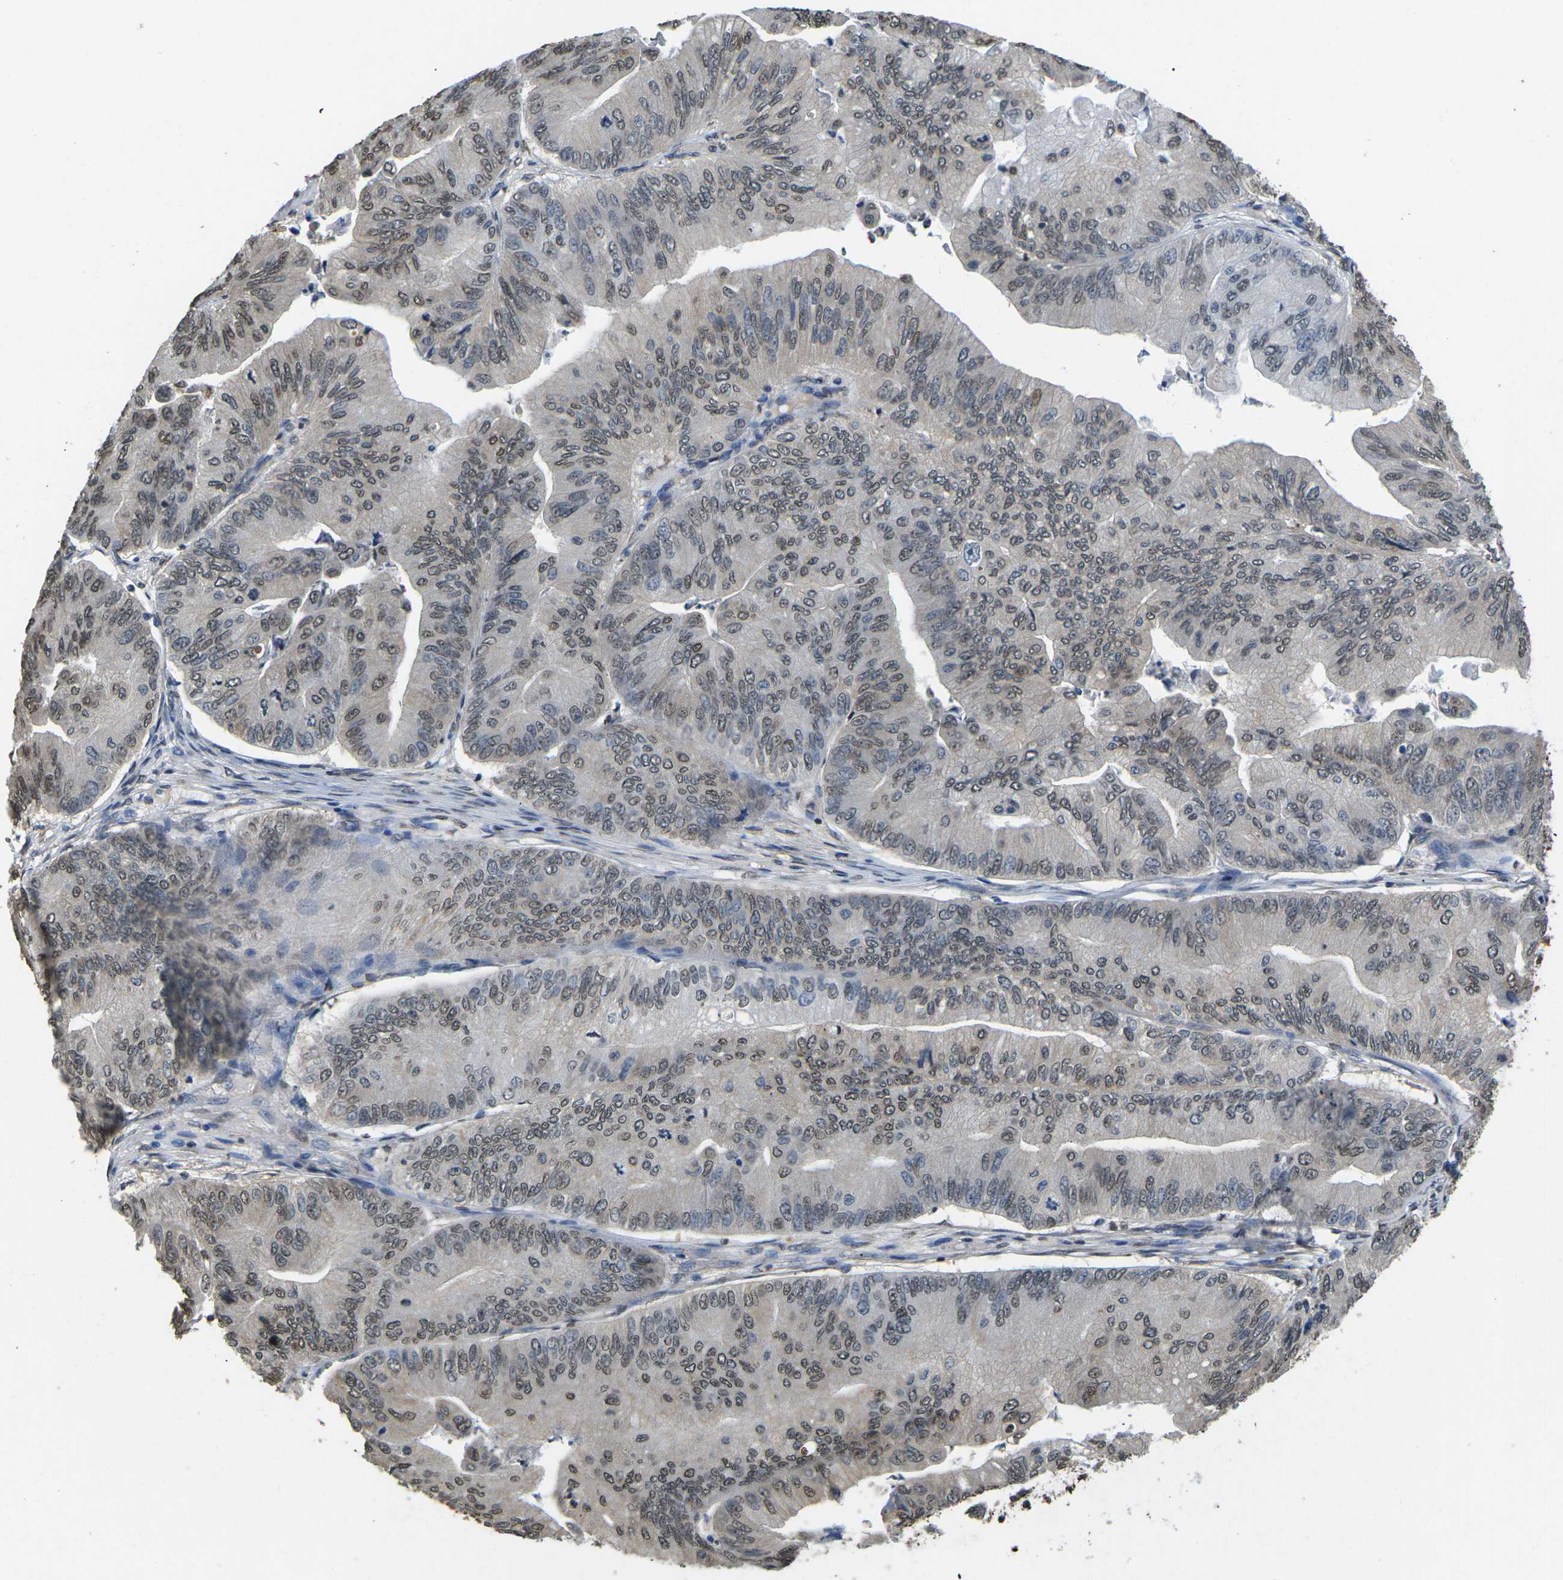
{"staining": {"intensity": "weak", "quantity": "25%-75%", "location": "nuclear"}, "tissue": "ovarian cancer", "cell_type": "Tumor cells", "image_type": "cancer", "snomed": [{"axis": "morphology", "description": "Cystadenocarcinoma, mucinous, NOS"}, {"axis": "topography", "description": "Ovary"}], "caption": "Human ovarian cancer (mucinous cystadenocarcinoma) stained for a protein (brown) demonstrates weak nuclear positive positivity in approximately 25%-75% of tumor cells.", "gene": "SCNN1B", "patient": {"sex": "female", "age": 61}}